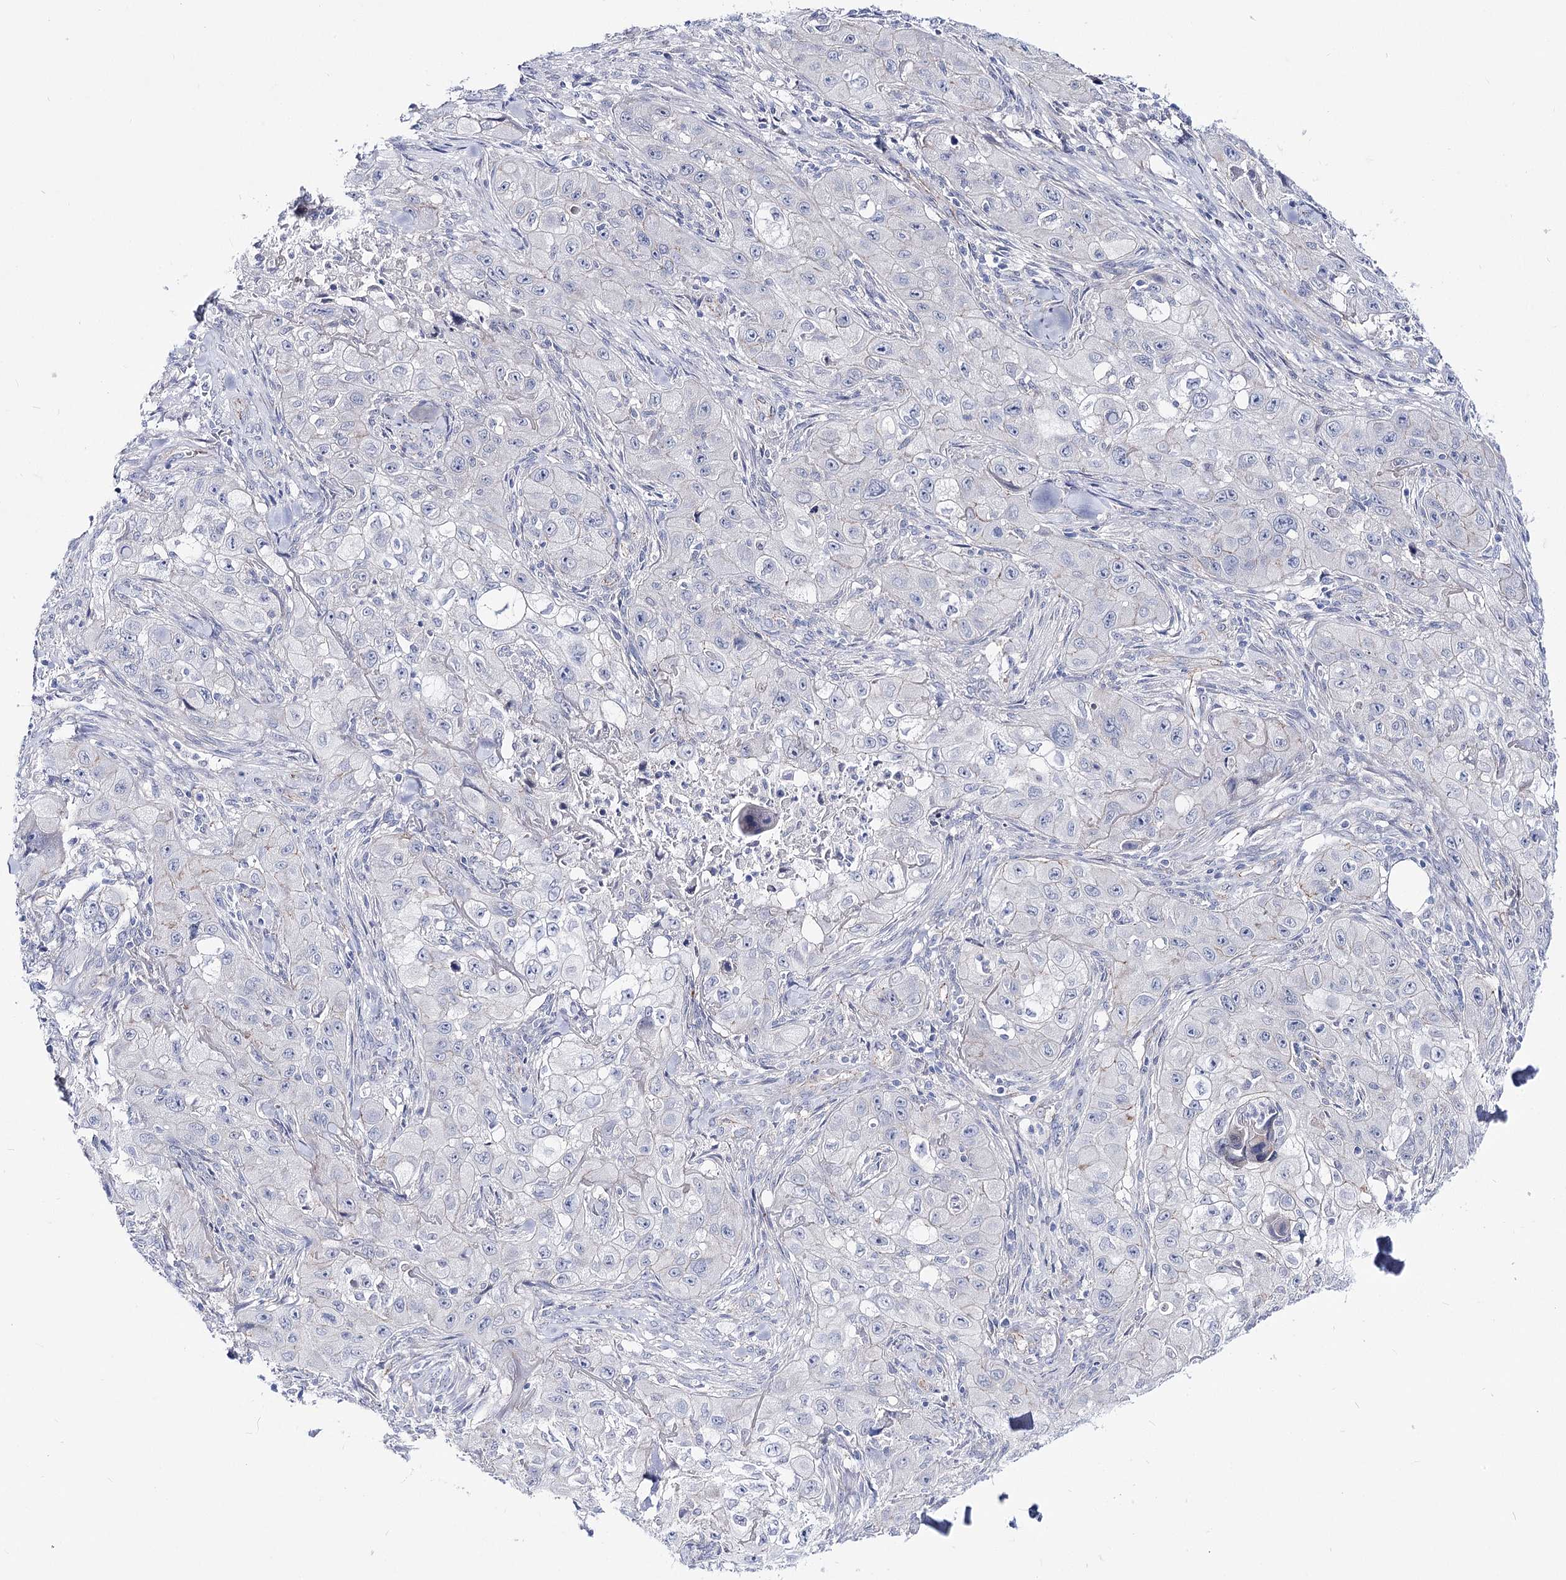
{"staining": {"intensity": "negative", "quantity": "none", "location": "none"}, "tissue": "skin cancer", "cell_type": "Tumor cells", "image_type": "cancer", "snomed": [{"axis": "morphology", "description": "Squamous cell carcinoma, NOS"}, {"axis": "topography", "description": "Skin"}, {"axis": "topography", "description": "Subcutis"}], "caption": "Skin cancer was stained to show a protein in brown. There is no significant positivity in tumor cells. (DAB immunohistochemistry, high magnification).", "gene": "NRAP", "patient": {"sex": "male", "age": 73}}